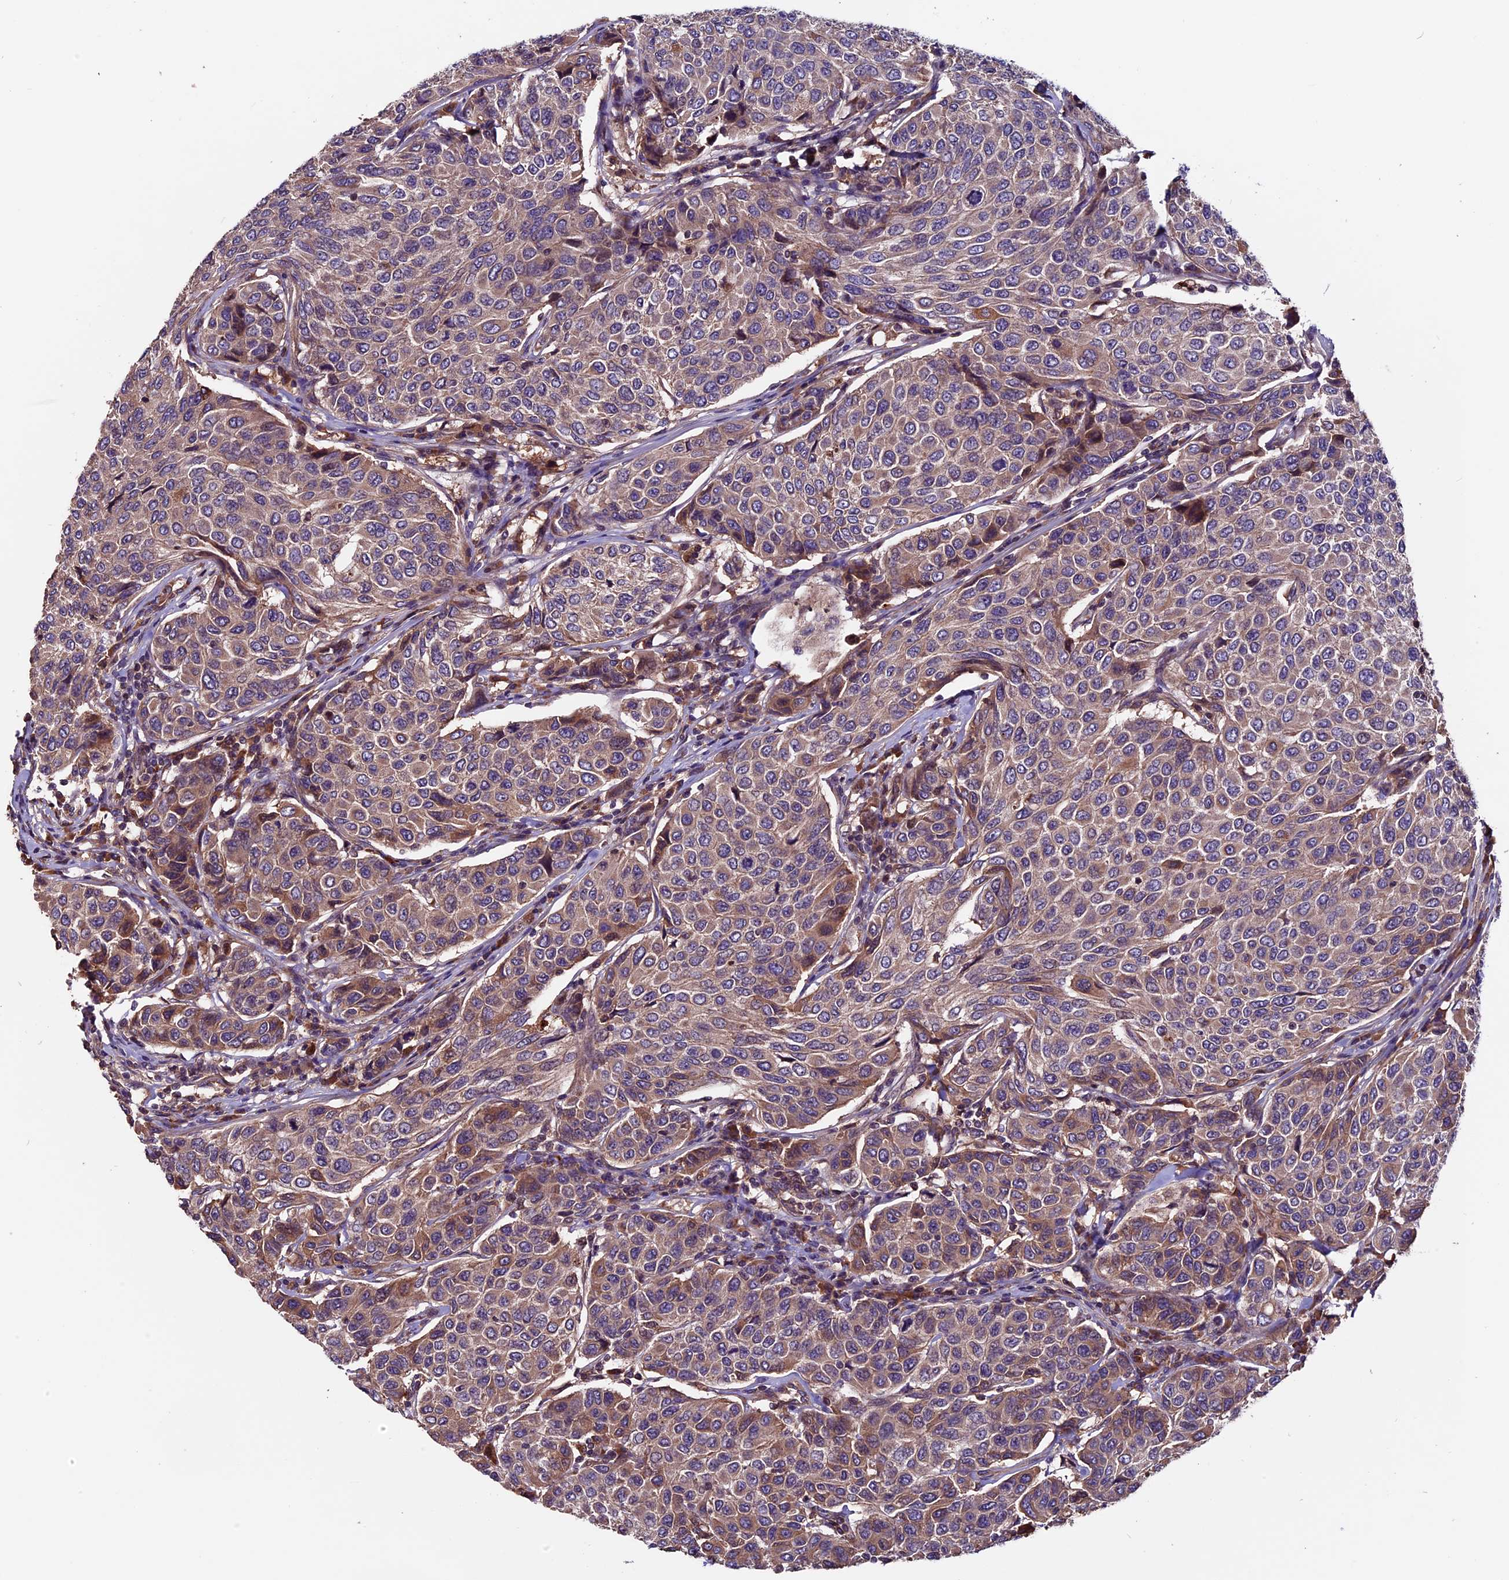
{"staining": {"intensity": "moderate", "quantity": "<25%", "location": "cytoplasmic/membranous"}, "tissue": "breast cancer", "cell_type": "Tumor cells", "image_type": "cancer", "snomed": [{"axis": "morphology", "description": "Duct carcinoma"}, {"axis": "topography", "description": "Breast"}], "caption": "Tumor cells reveal low levels of moderate cytoplasmic/membranous positivity in about <25% of cells in human breast cancer (infiltrating ductal carcinoma).", "gene": "ZNF598", "patient": {"sex": "female", "age": 55}}